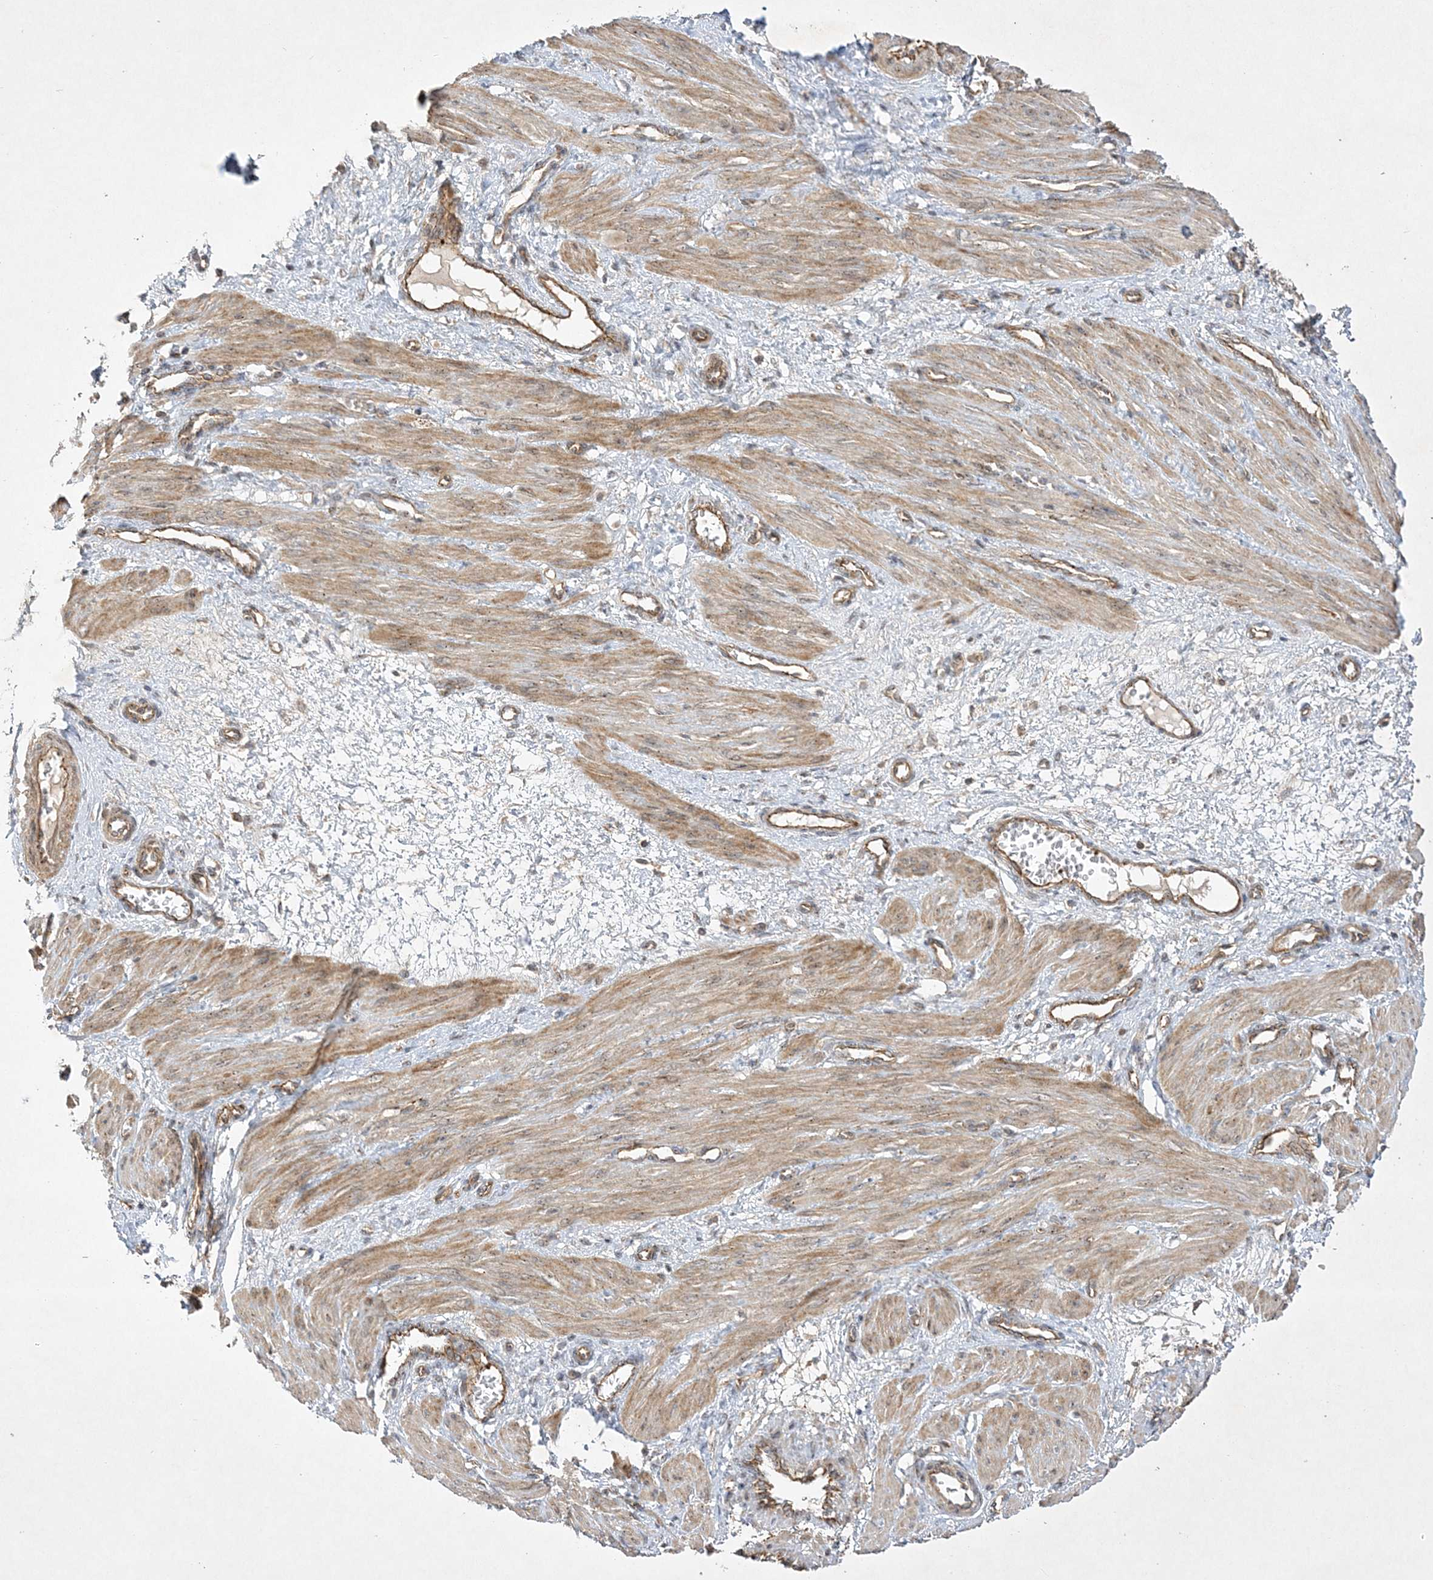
{"staining": {"intensity": "moderate", "quantity": ">75%", "location": "cytoplasmic/membranous"}, "tissue": "smooth muscle", "cell_type": "Smooth muscle cells", "image_type": "normal", "snomed": [{"axis": "morphology", "description": "Normal tissue, NOS"}, {"axis": "topography", "description": "Endometrium"}], "caption": "A high-resolution histopathology image shows immunohistochemistry staining of benign smooth muscle, which displays moderate cytoplasmic/membranous staining in approximately >75% of smooth muscle cells. (DAB (3,3'-diaminobenzidine) = brown stain, brightfield microscopy at high magnification).", "gene": "NAF1", "patient": {"sex": "female", "age": 33}}